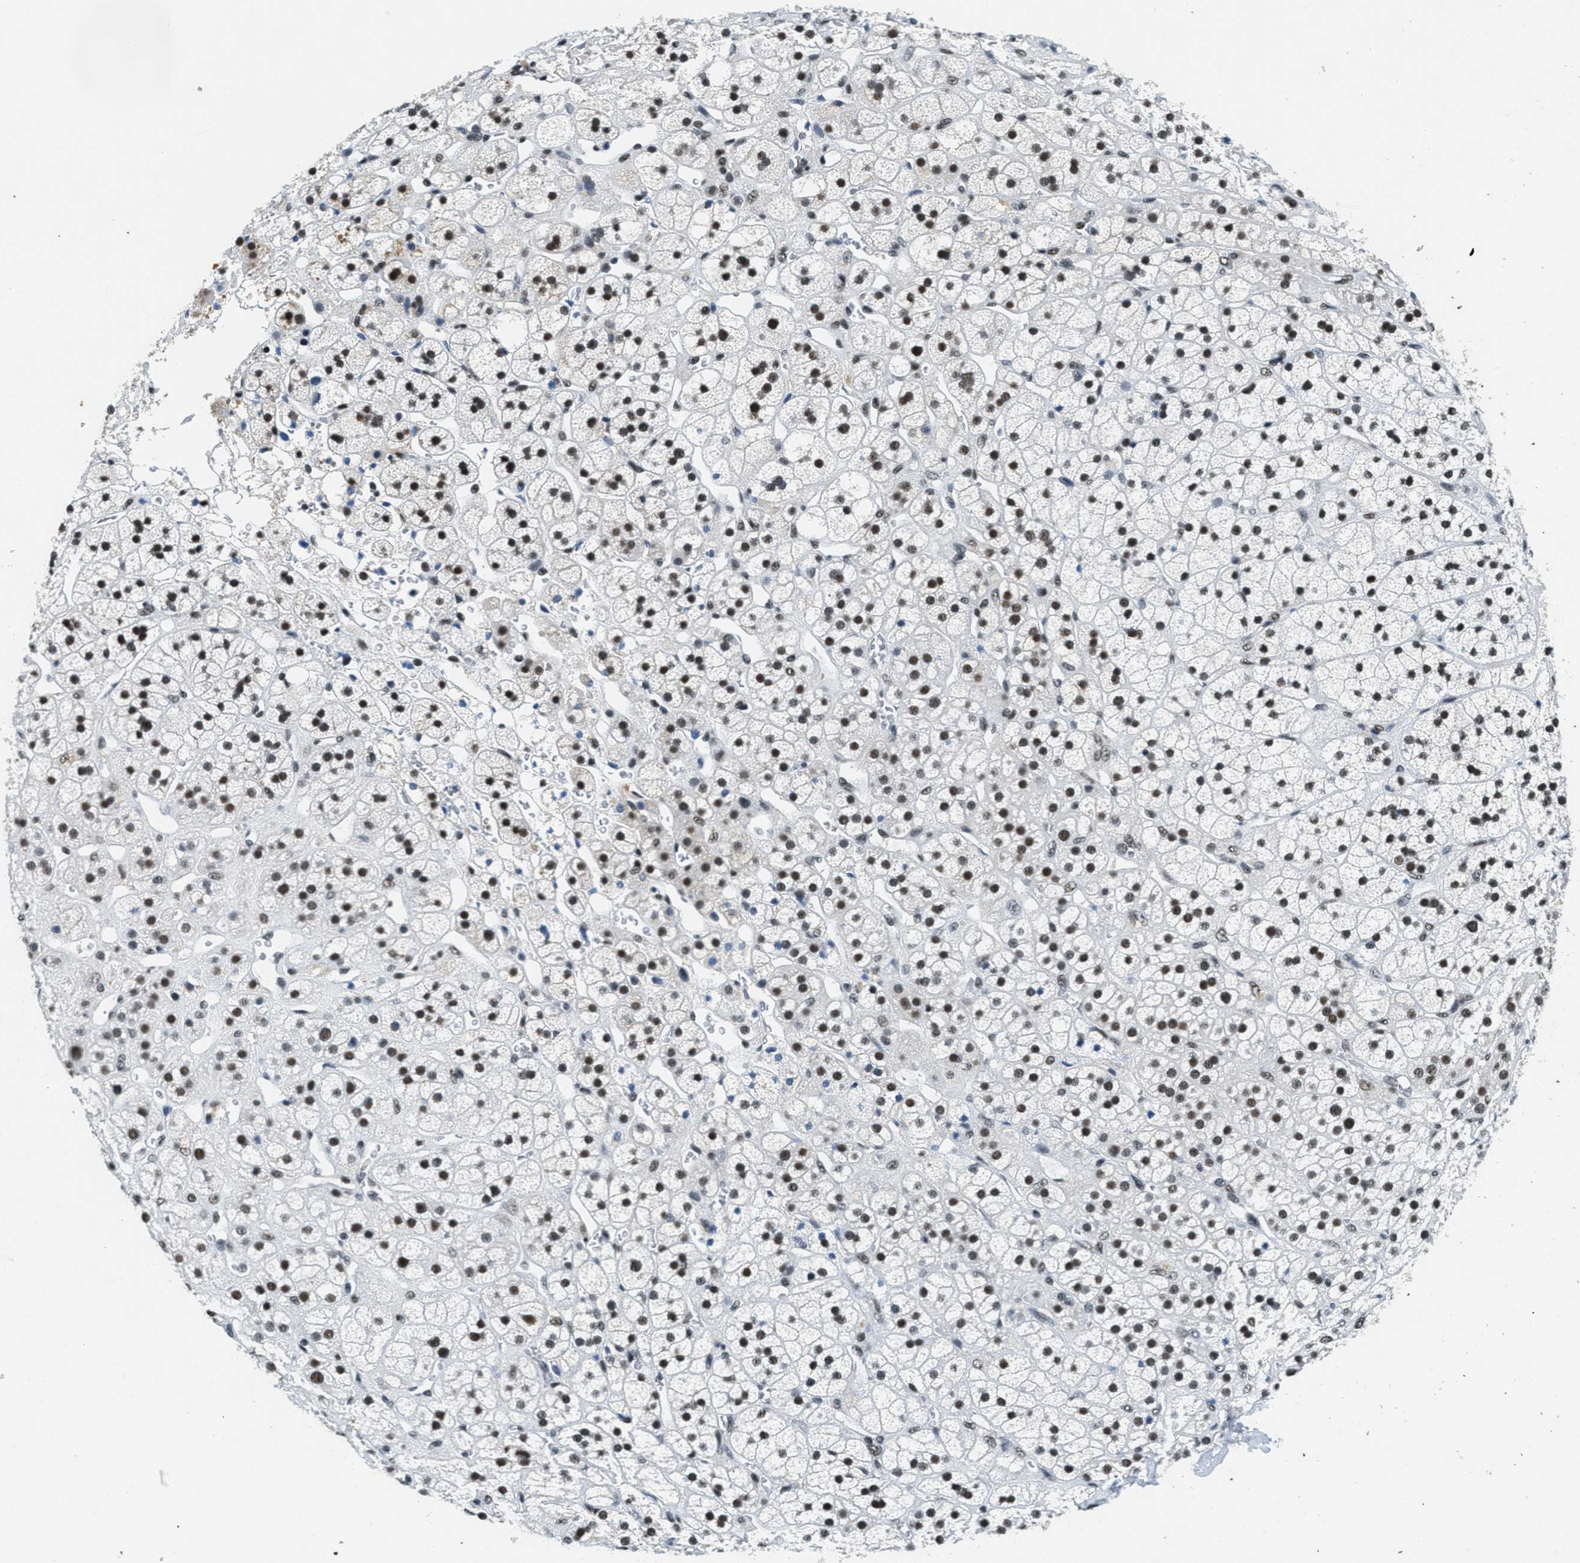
{"staining": {"intensity": "strong", "quantity": ">75%", "location": "nuclear"}, "tissue": "adrenal gland", "cell_type": "Glandular cells", "image_type": "normal", "snomed": [{"axis": "morphology", "description": "Normal tissue, NOS"}, {"axis": "topography", "description": "Adrenal gland"}], "caption": "Strong nuclear expression for a protein is identified in about >75% of glandular cells of normal adrenal gland using immunohistochemistry.", "gene": "SSB", "patient": {"sex": "male", "age": 56}}